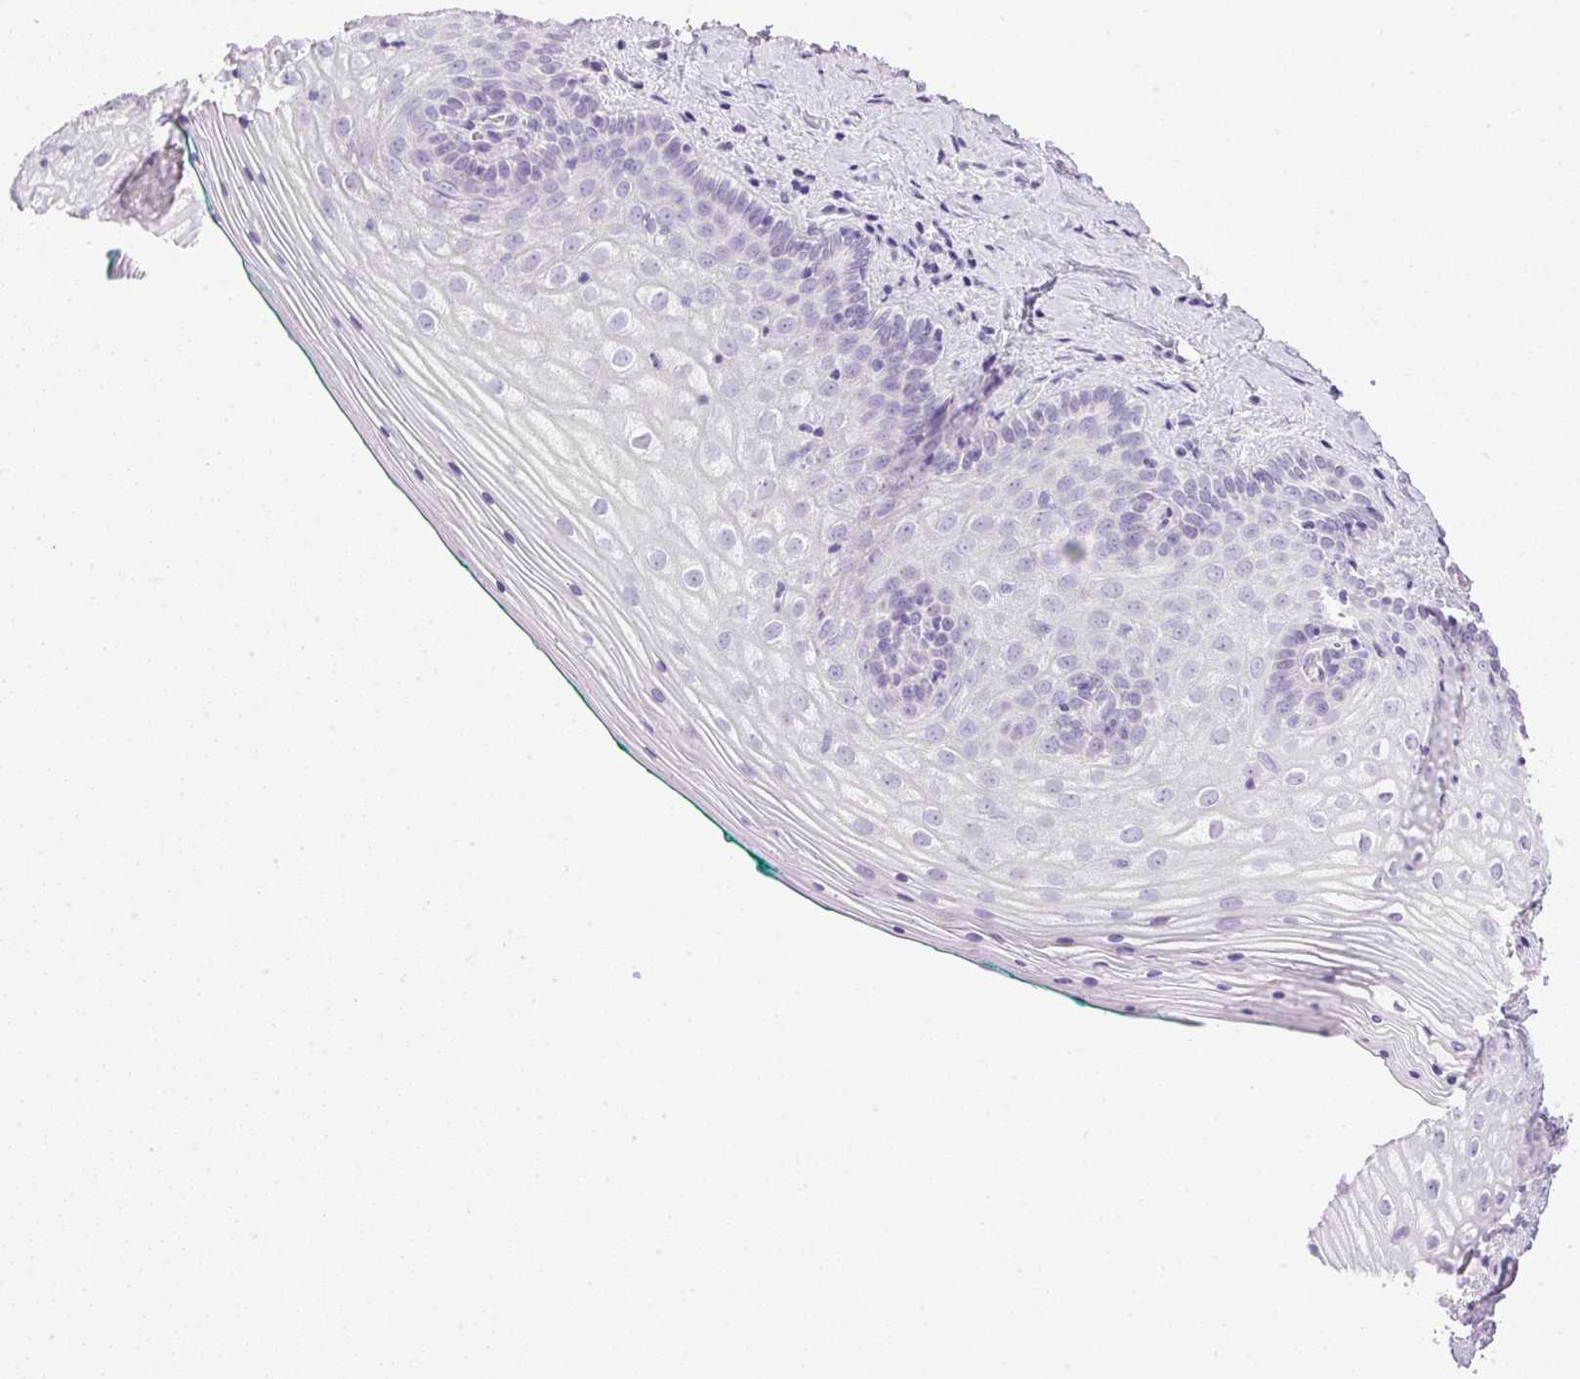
{"staining": {"intensity": "negative", "quantity": "none", "location": "none"}, "tissue": "vagina", "cell_type": "Squamous epithelial cells", "image_type": "normal", "snomed": [{"axis": "morphology", "description": "Normal tissue, NOS"}, {"axis": "topography", "description": "Vagina"}], "caption": "A photomicrograph of vagina stained for a protein reveals no brown staining in squamous epithelial cells. The staining is performed using DAB (3,3'-diaminobenzidine) brown chromogen with nuclei counter-stained in using hematoxylin.", "gene": "ATP6V1G3", "patient": {"sex": "female", "age": 45}}